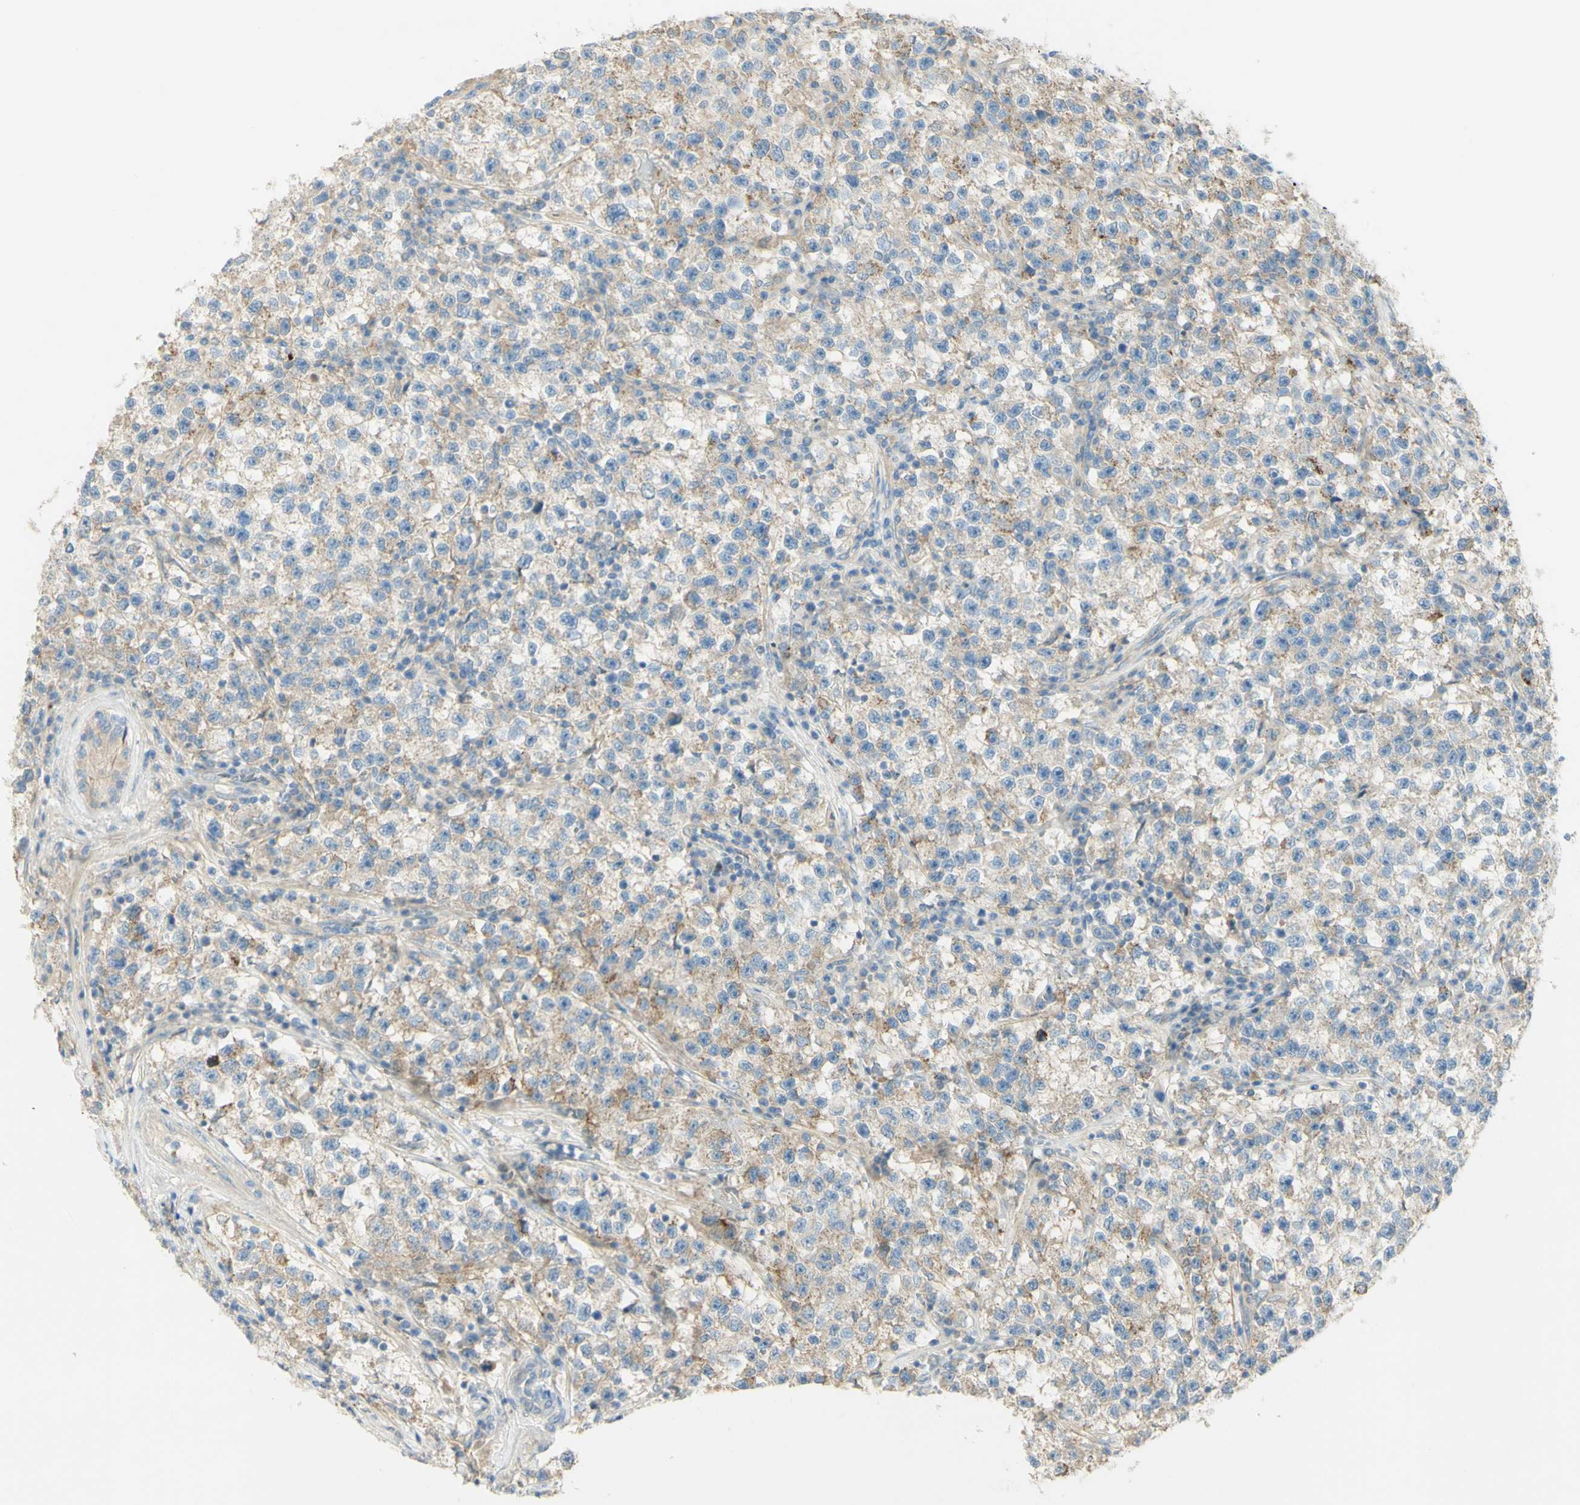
{"staining": {"intensity": "moderate", "quantity": "25%-75%", "location": "cytoplasmic/membranous"}, "tissue": "testis cancer", "cell_type": "Tumor cells", "image_type": "cancer", "snomed": [{"axis": "morphology", "description": "Seminoma, NOS"}, {"axis": "topography", "description": "Testis"}], "caption": "Testis seminoma tissue shows moderate cytoplasmic/membranous staining in about 25%-75% of tumor cells", "gene": "GCNT3", "patient": {"sex": "male", "age": 22}}